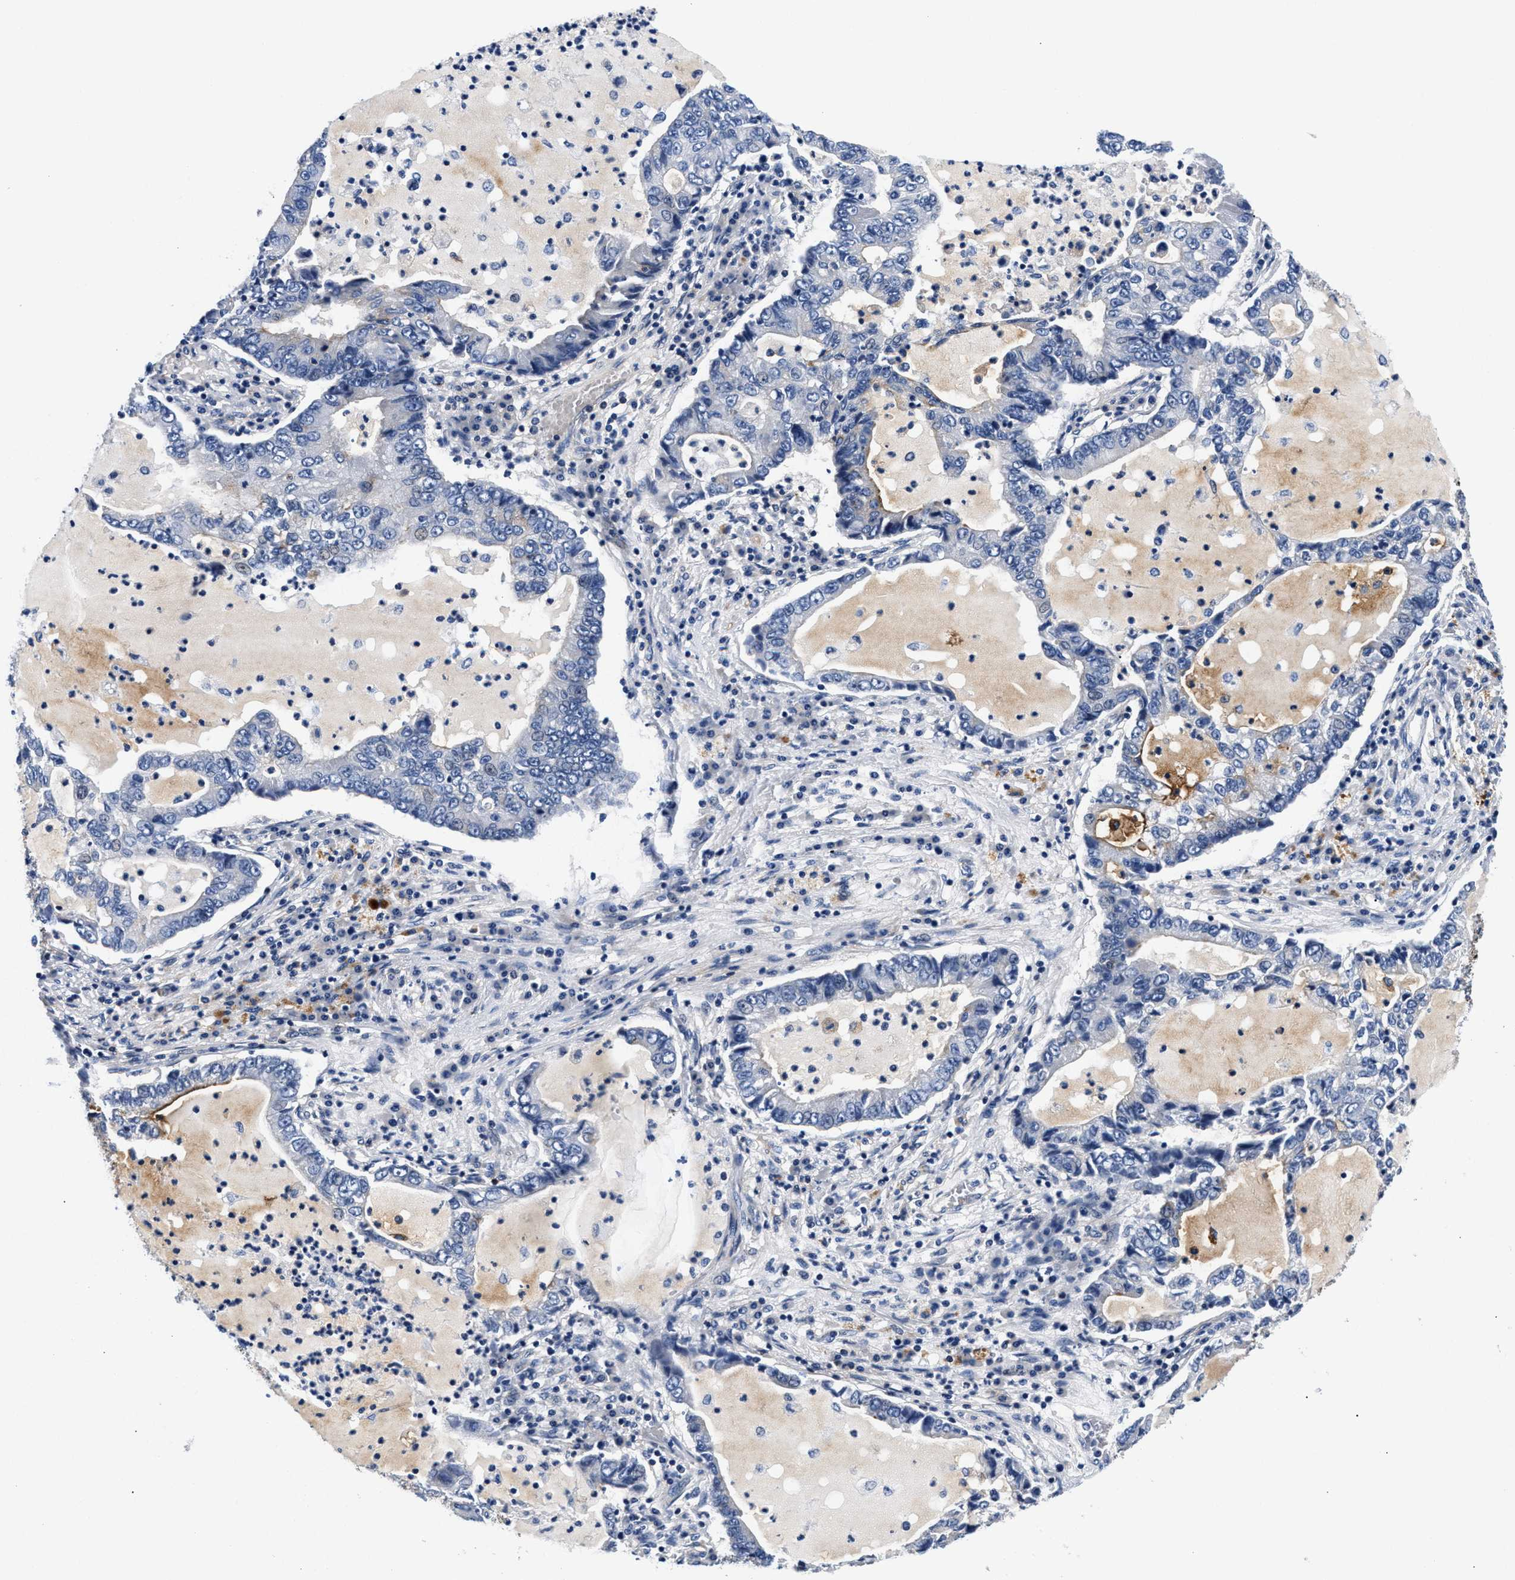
{"staining": {"intensity": "negative", "quantity": "none", "location": "none"}, "tissue": "lung cancer", "cell_type": "Tumor cells", "image_type": "cancer", "snomed": [{"axis": "morphology", "description": "Adenocarcinoma, NOS"}, {"axis": "topography", "description": "Lung"}], "caption": "Immunohistochemical staining of lung cancer (adenocarcinoma) reveals no significant expression in tumor cells.", "gene": "P2RY4", "patient": {"sex": "female", "age": 51}}